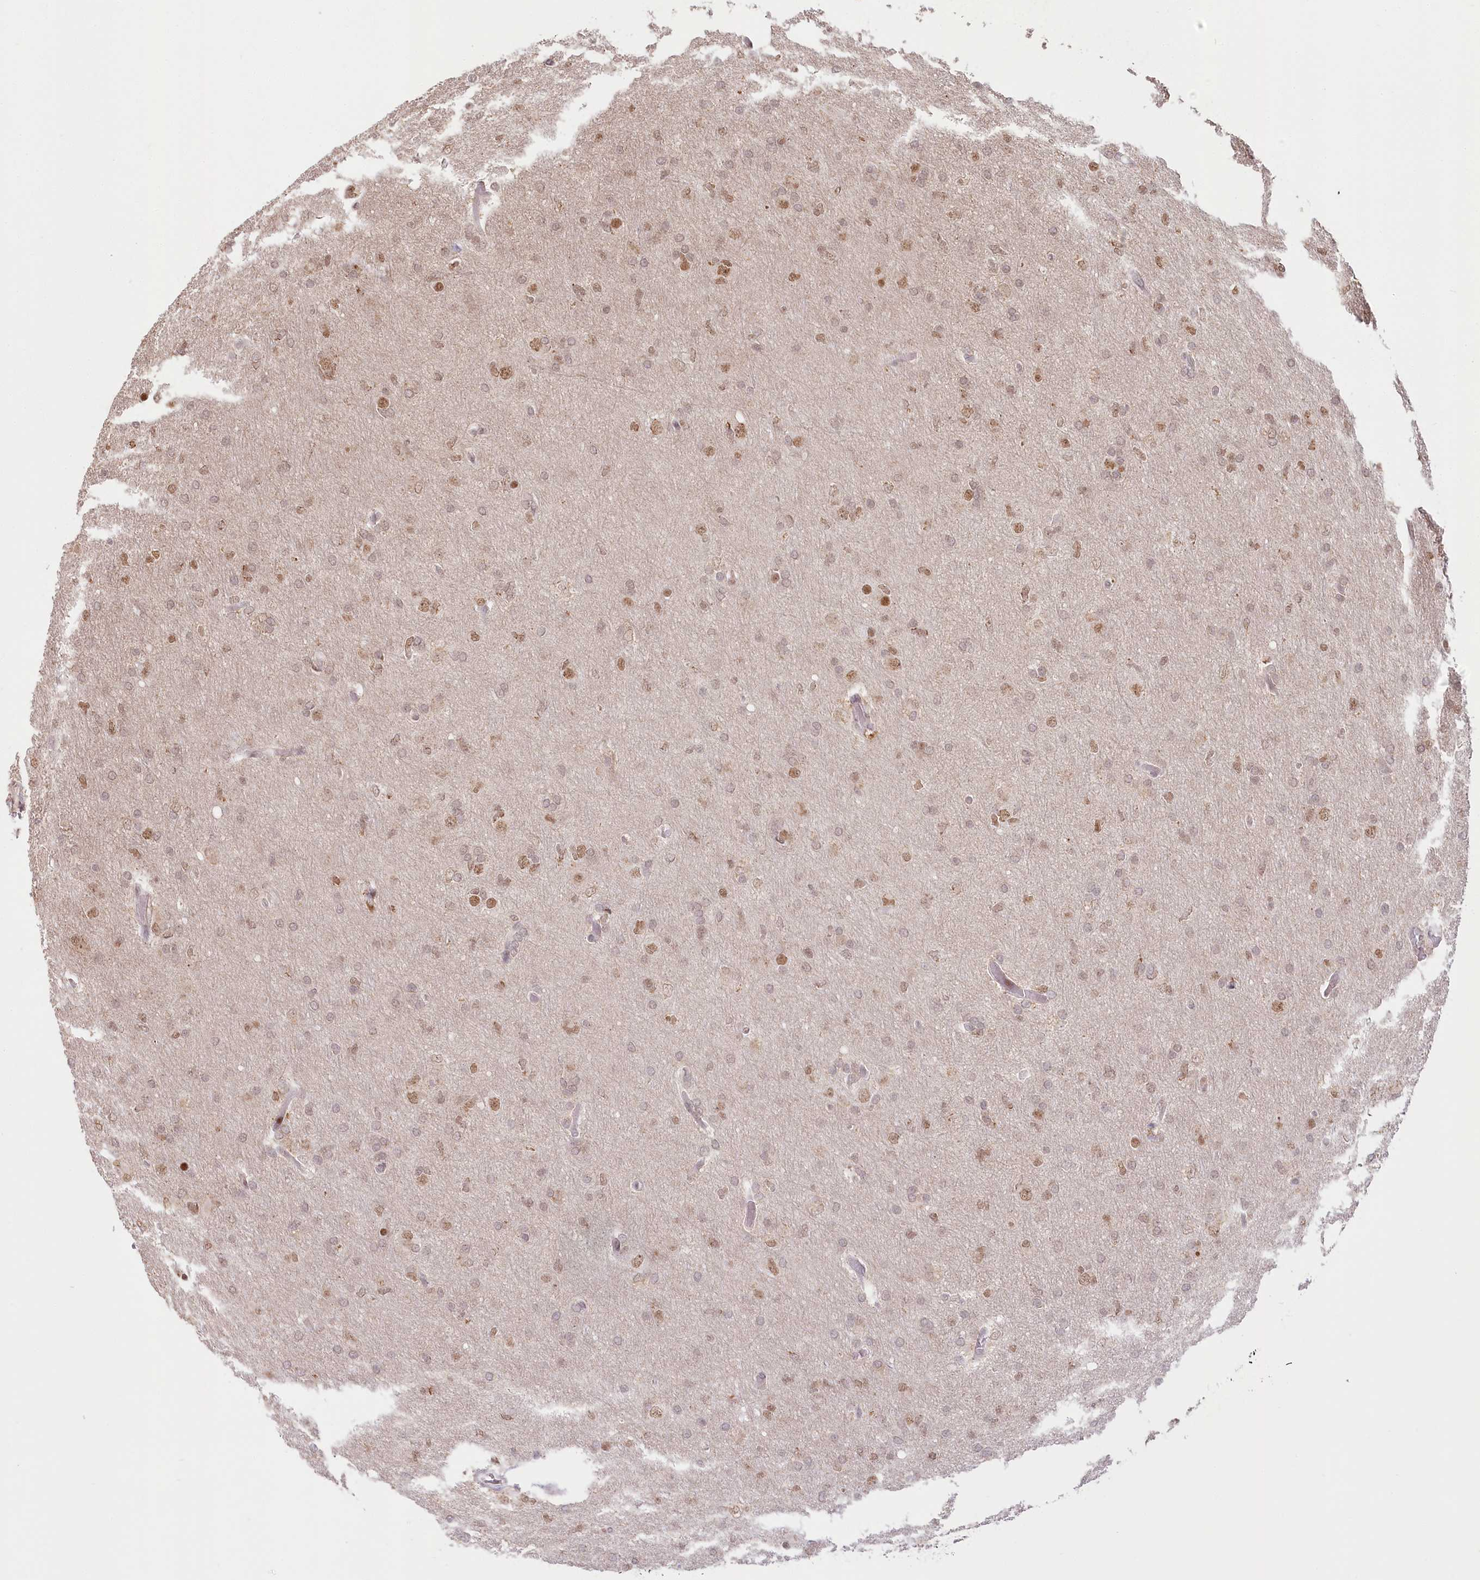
{"staining": {"intensity": "moderate", "quantity": "25%-75%", "location": "nuclear"}, "tissue": "glioma", "cell_type": "Tumor cells", "image_type": "cancer", "snomed": [{"axis": "morphology", "description": "Glioma, malignant, High grade"}, {"axis": "topography", "description": "Cerebral cortex"}], "caption": "Protein staining of malignant high-grade glioma tissue displays moderate nuclear staining in about 25%-75% of tumor cells.", "gene": "PYURF", "patient": {"sex": "female", "age": 36}}